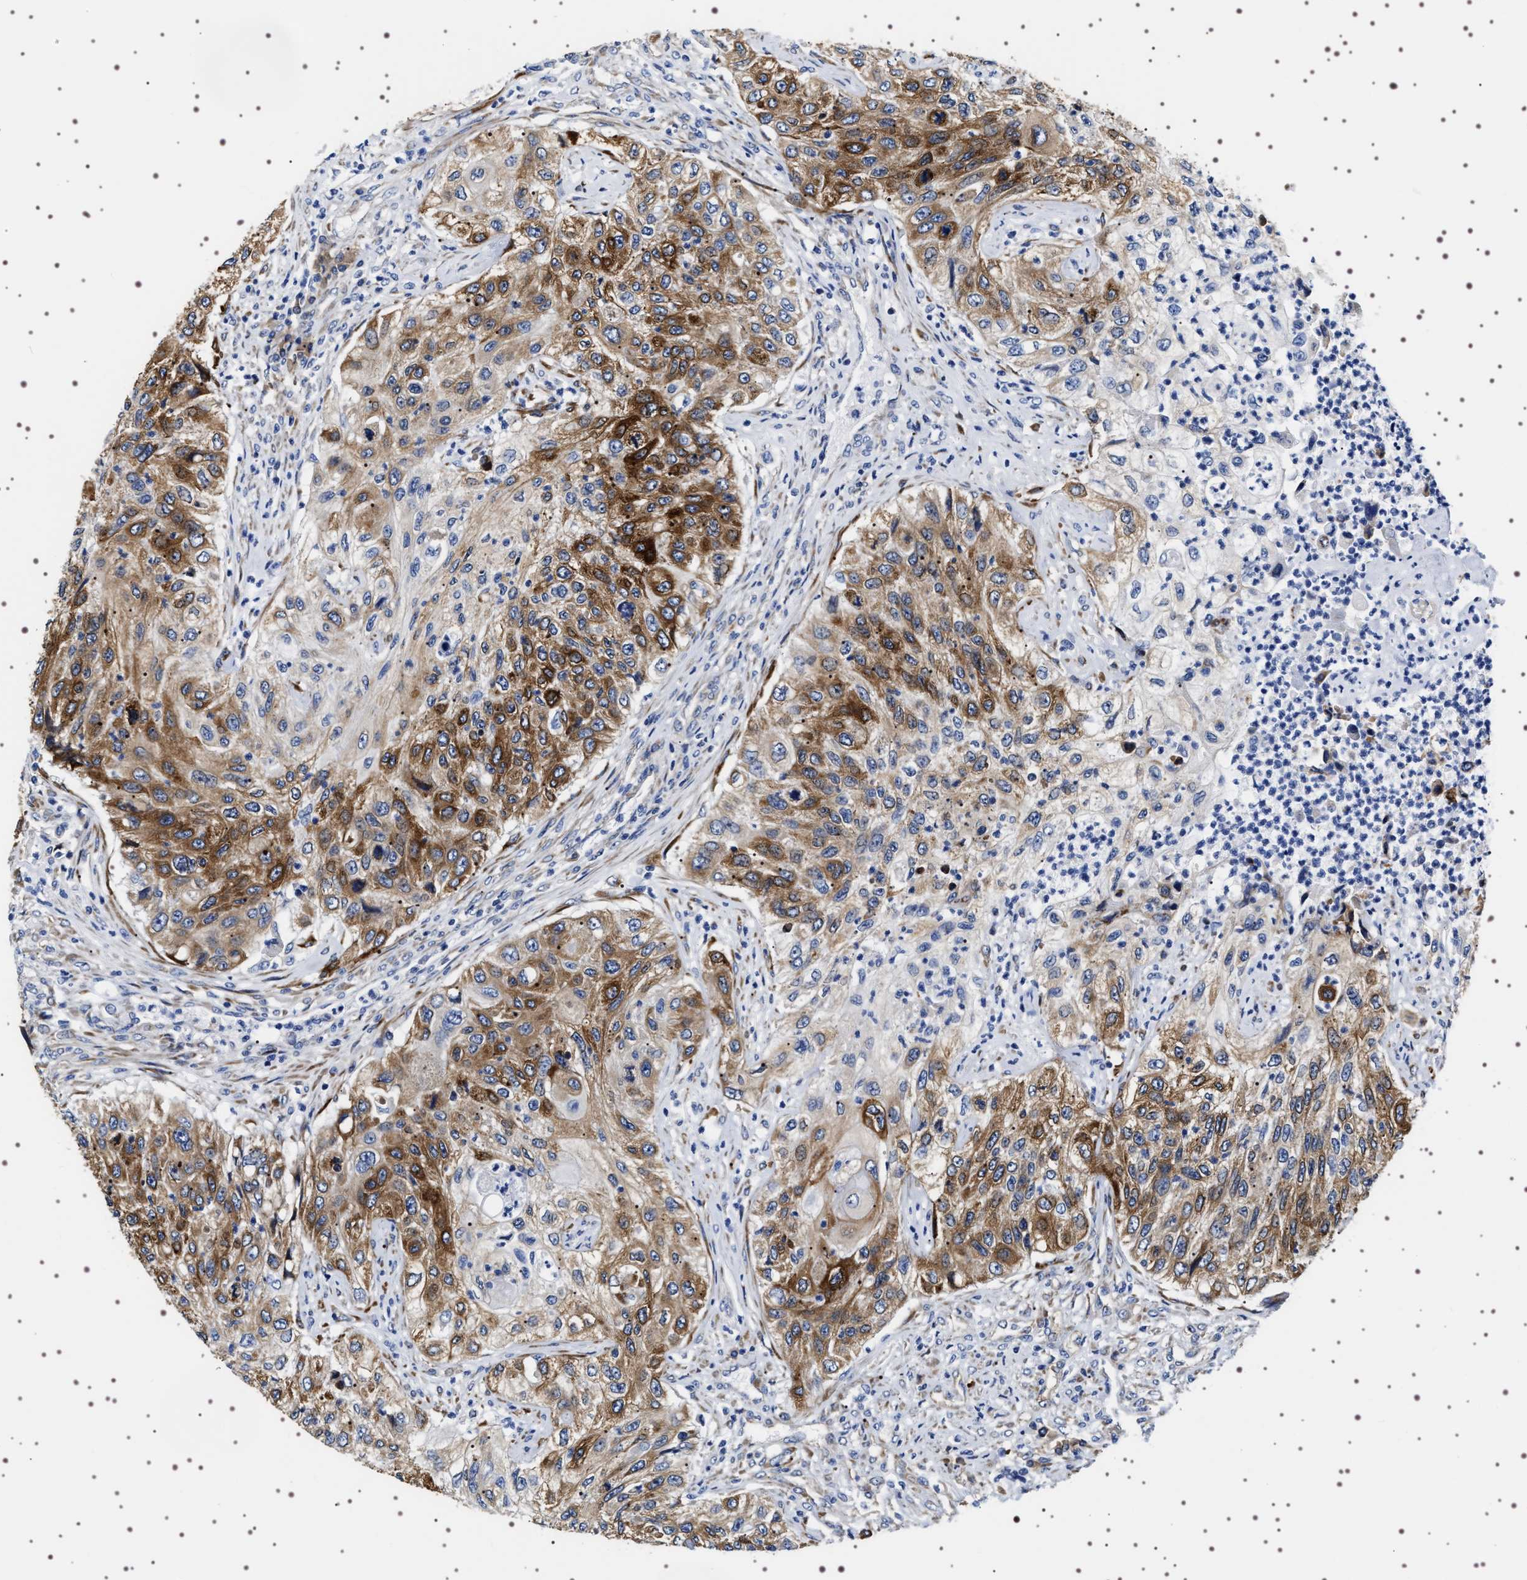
{"staining": {"intensity": "moderate", "quantity": ">75%", "location": "cytoplasmic/membranous"}, "tissue": "urothelial cancer", "cell_type": "Tumor cells", "image_type": "cancer", "snomed": [{"axis": "morphology", "description": "Urothelial carcinoma, High grade"}, {"axis": "topography", "description": "Urinary bladder"}], "caption": "The micrograph shows immunohistochemical staining of urothelial cancer. There is moderate cytoplasmic/membranous expression is appreciated in approximately >75% of tumor cells. (IHC, brightfield microscopy, high magnification).", "gene": "SQLE", "patient": {"sex": "female", "age": 60}}